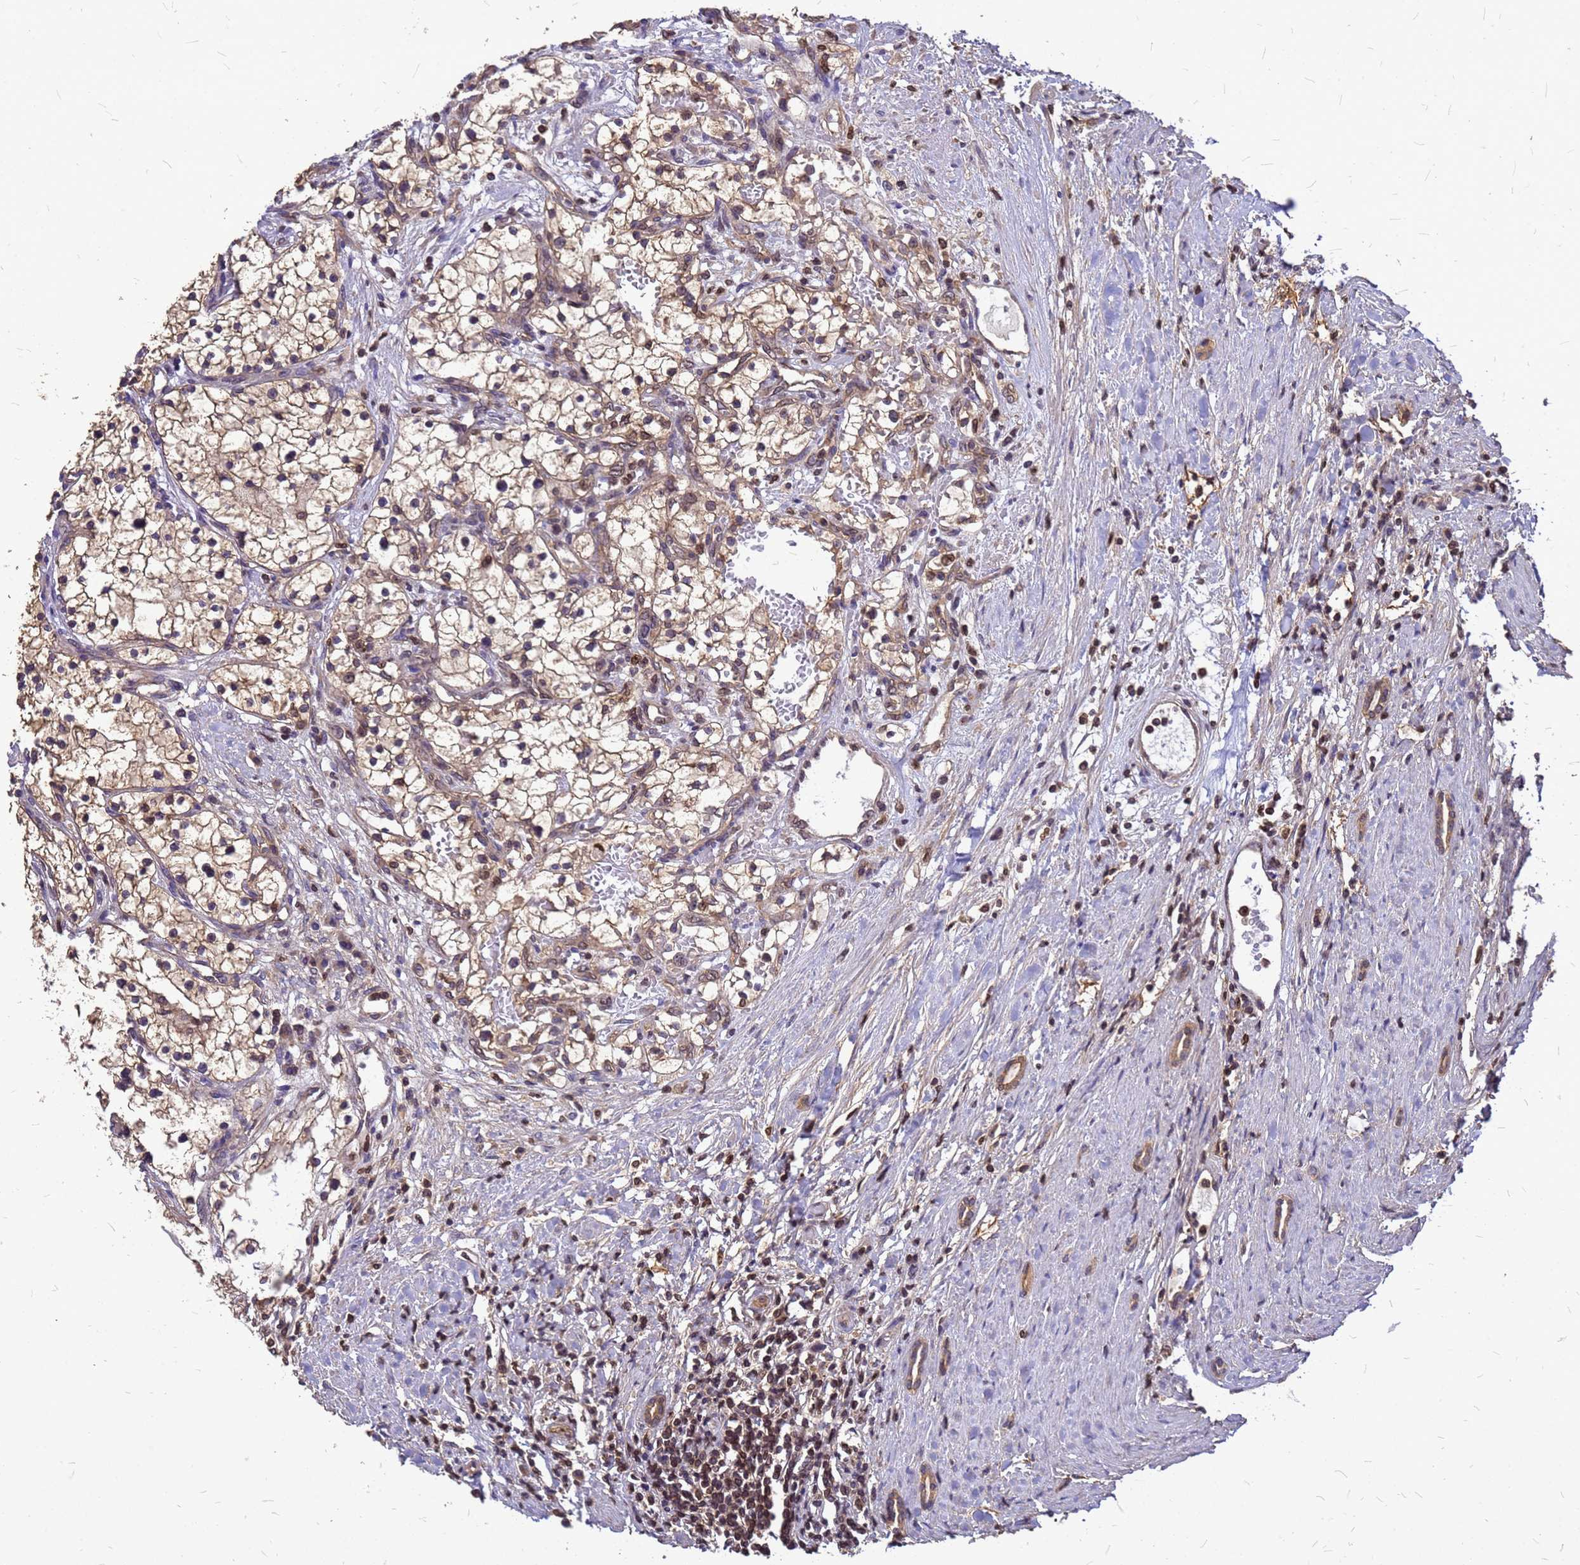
{"staining": {"intensity": "moderate", "quantity": "25%-75%", "location": "cytoplasmic/membranous"}, "tissue": "renal cancer", "cell_type": "Tumor cells", "image_type": "cancer", "snomed": [{"axis": "morphology", "description": "Normal tissue, NOS"}, {"axis": "morphology", "description": "Adenocarcinoma, NOS"}, {"axis": "topography", "description": "Kidney"}], "caption": "Immunohistochemistry (DAB (3,3'-diaminobenzidine)) staining of human renal cancer displays moderate cytoplasmic/membranous protein expression in approximately 25%-75% of tumor cells.", "gene": "C1orf35", "patient": {"sex": "male", "age": 68}}